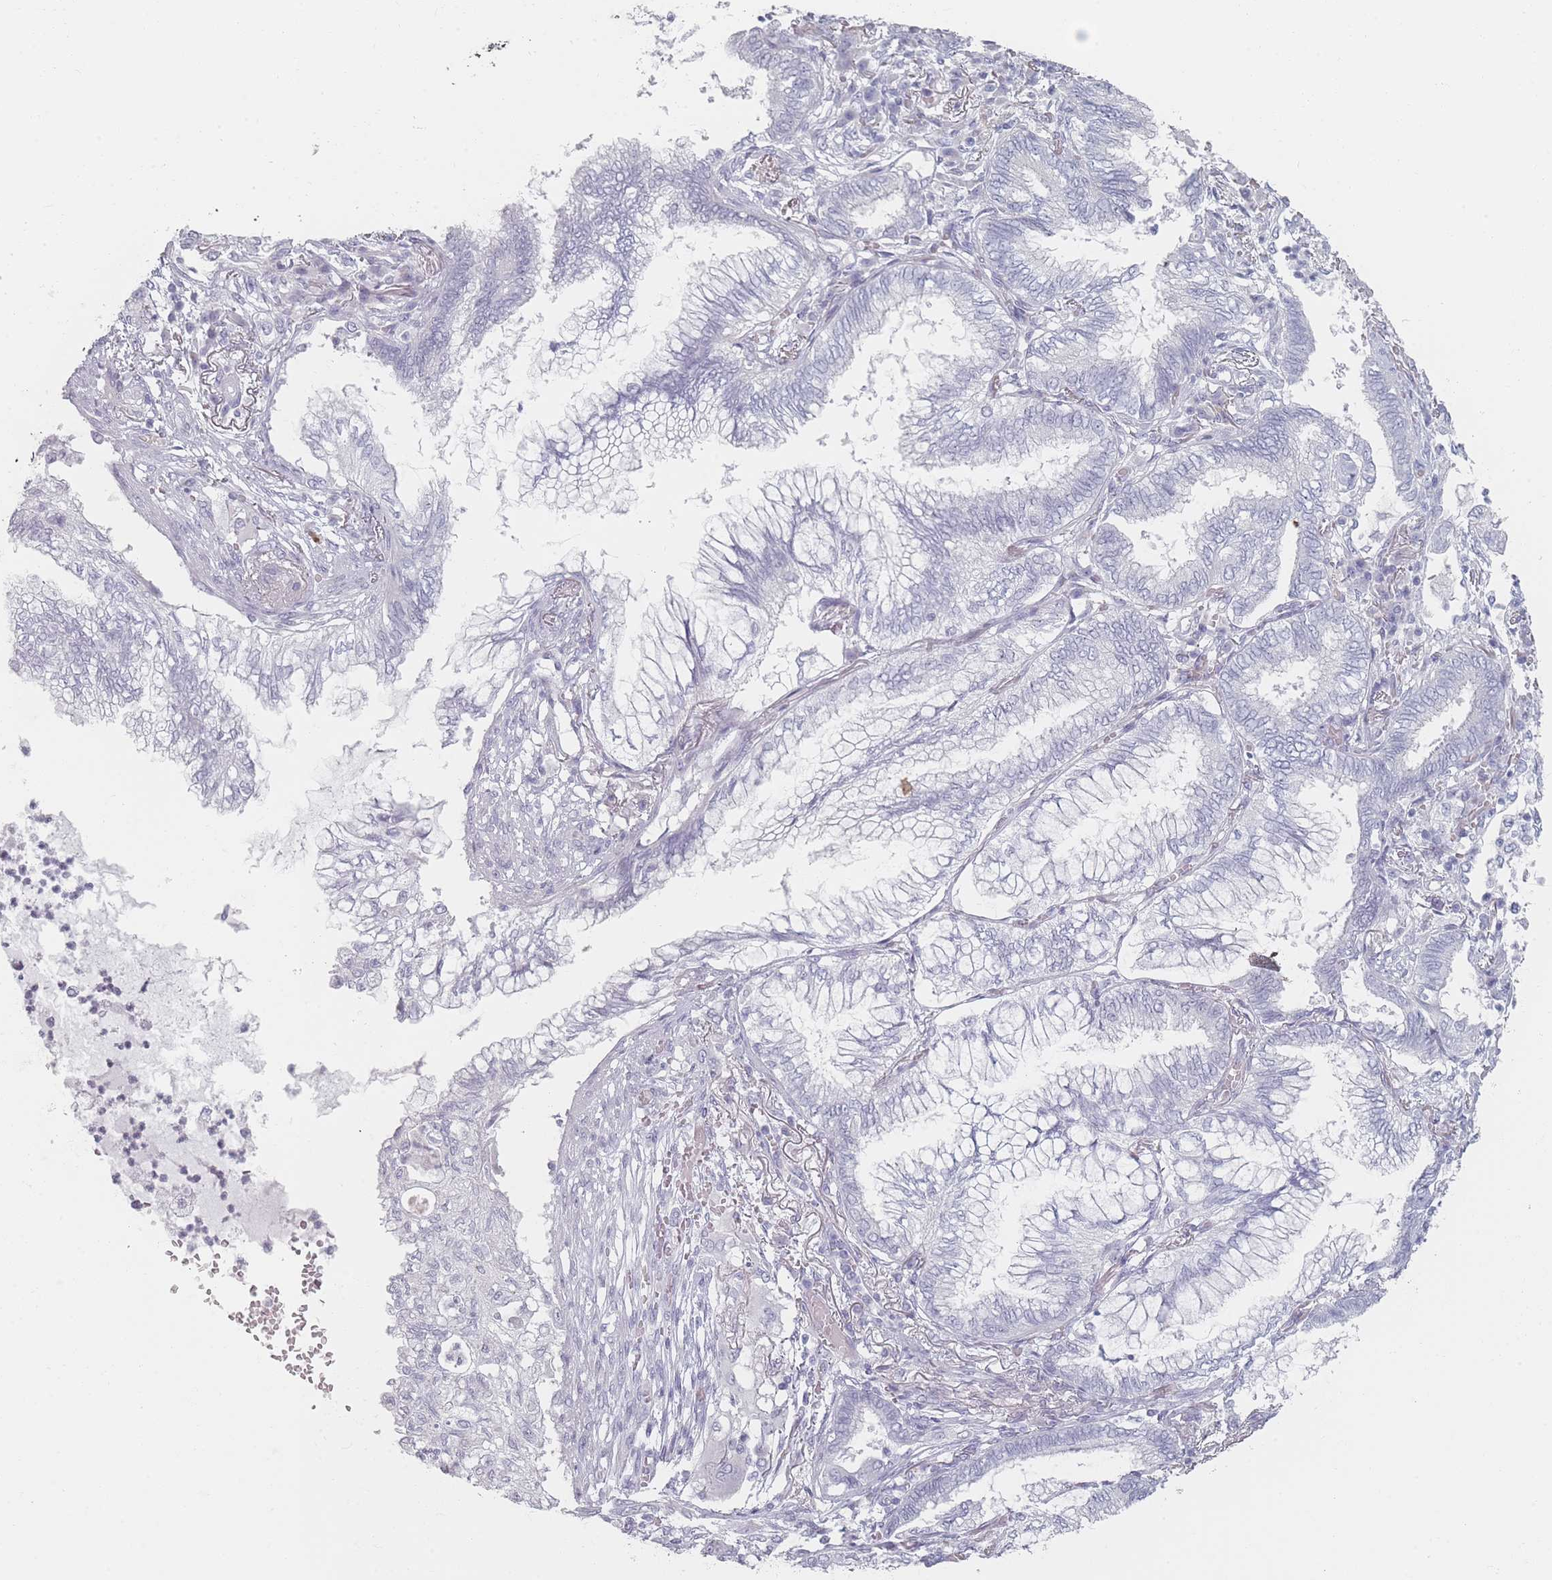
{"staining": {"intensity": "negative", "quantity": "none", "location": "none"}, "tissue": "lung cancer", "cell_type": "Tumor cells", "image_type": "cancer", "snomed": [{"axis": "morphology", "description": "Adenocarcinoma, NOS"}, {"axis": "topography", "description": "Lung"}], "caption": "Immunohistochemistry (IHC) micrograph of human adenocarcinoma (lung) stained for a protein (brown), which exhibits no positivity in tumor cells. The staining is performed using DAB brown chromogen with nuclei counter-stained in using hematoxylin.", "gene": "RNF4", "patient": {"sex": "female", "age": 70}}